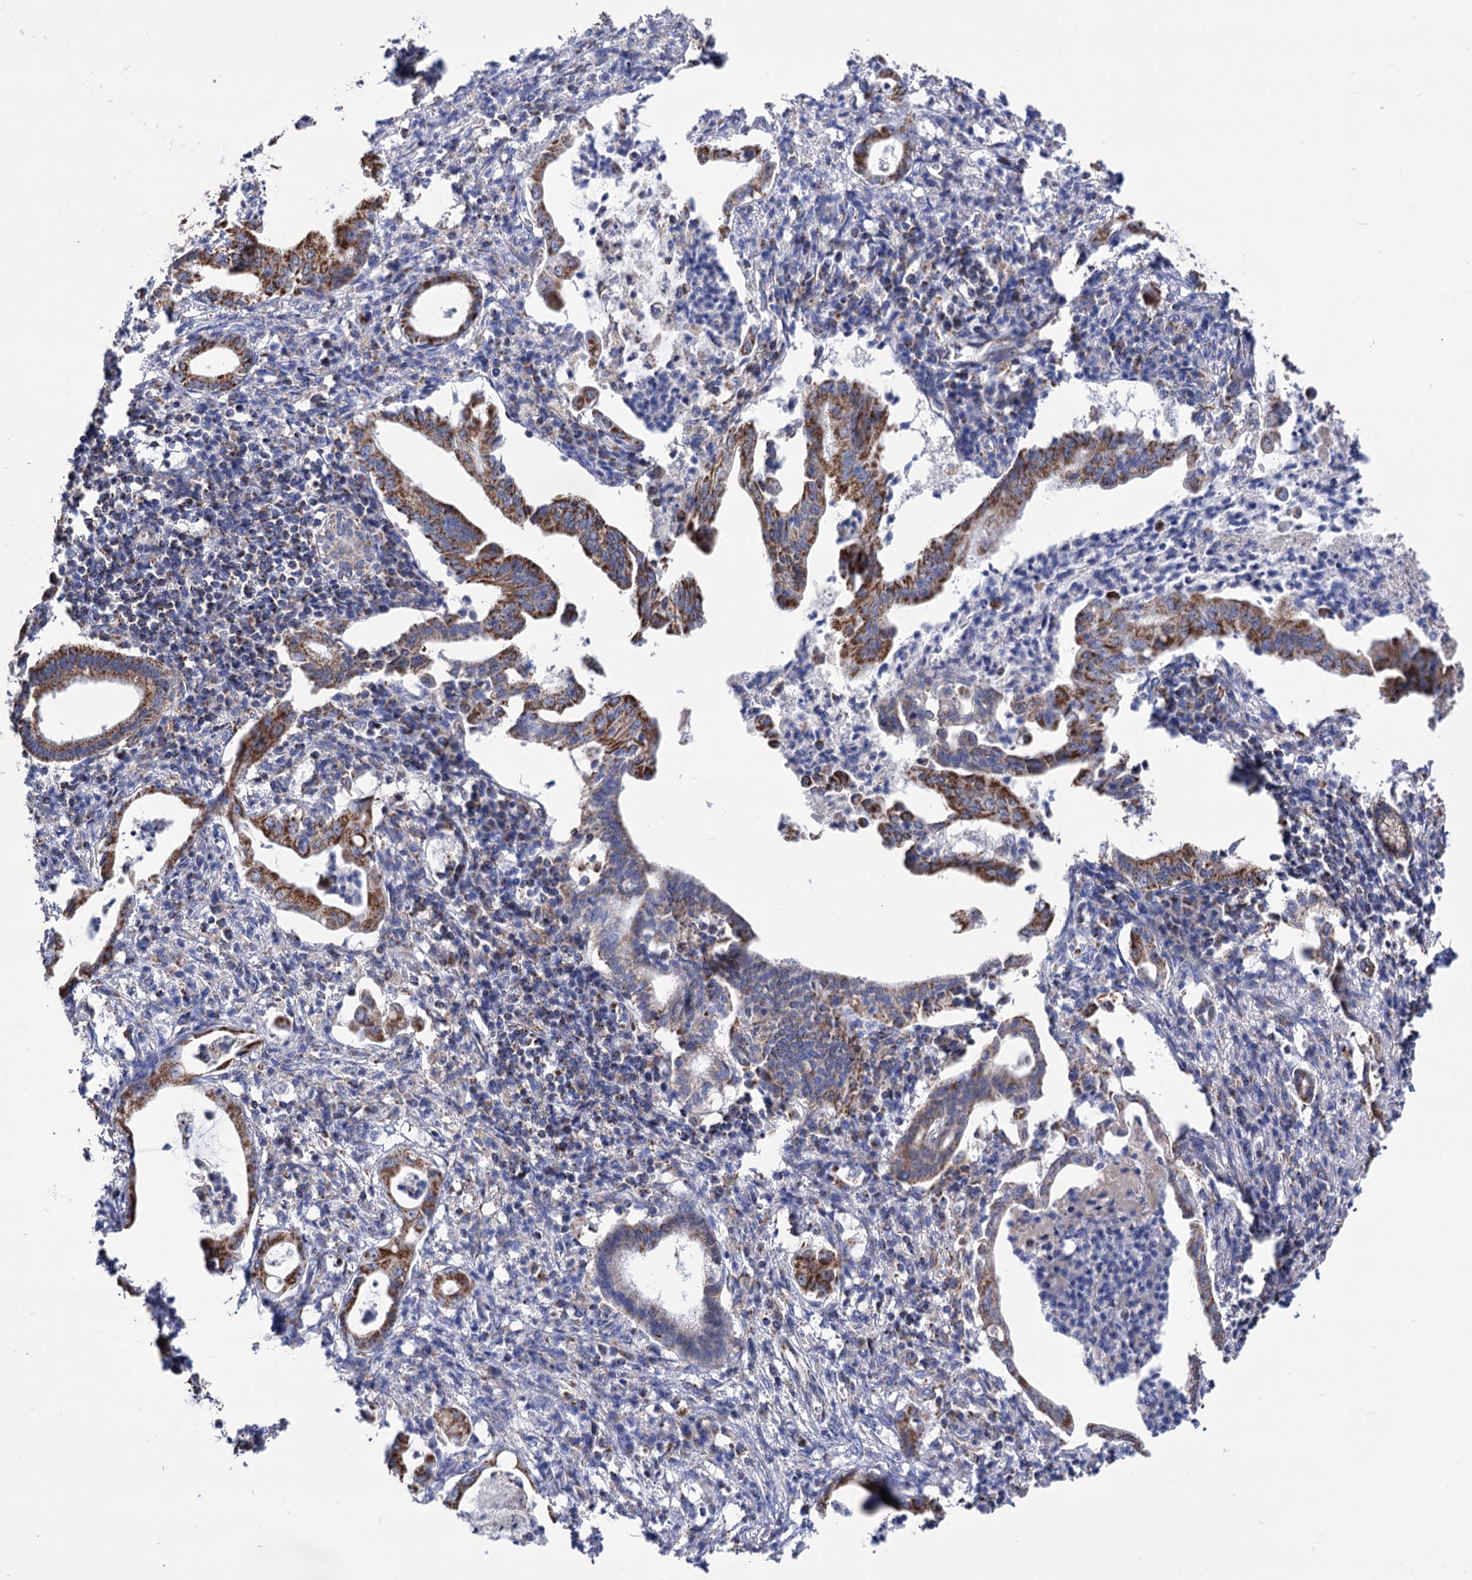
{"staining": {"intensity": "moderate", "quantity": ">75%", "location": "cytoplasmic/membranous"}, "tissue": "pancreatic cancer", "cell_type": "Tumor cells", "image_type": "cancer", "snomed": [{"axis": "morphology", "description": "Adenocarcinoma, NOS"}, {"axis": "topography", "description": "Pancreas"}], "caption": "Approximately >75% of tumor cells in human pancreatic cancer reveal moderate cytoplasmic/membranous protein staining as visualized by brown immunohistochemical staining.", "gene": "ABHD10", "patient": {"sex": "female", "age": 55}}